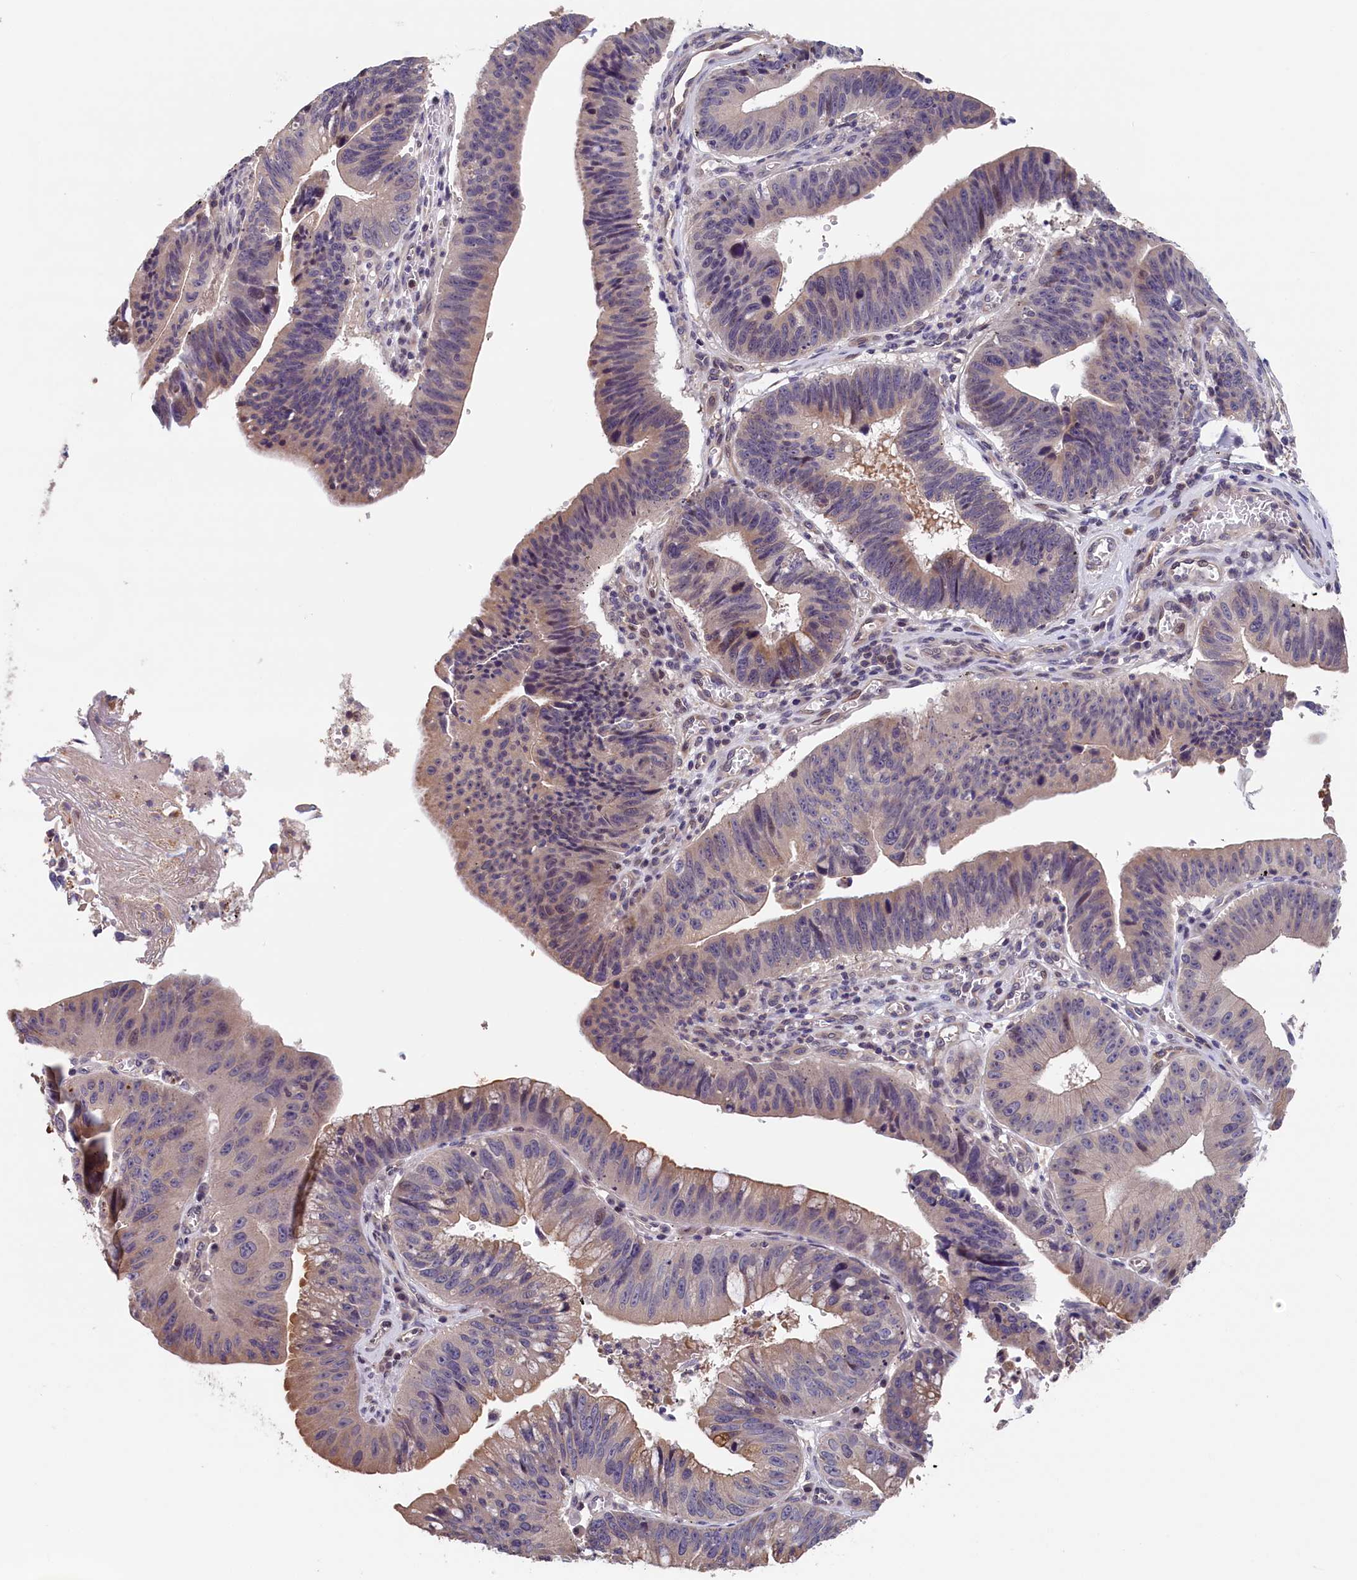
{"staining": {"intensity": "weak", "quantity": "25%-75%", "location": "cytoplasmic/membranous"}, "tissue": "stomach cancer", "cell_type": "Tumor cells", "image_type": "cancer", "snomed": [{"axis": "morphology", "description": "Adenocarcinoma, NOS"}, {"axis": "topography", "description": "Stomach"}], "caption": "Human adenocarcinoma (stomach) stained for a protein (brown) reveals weak cytoplasmic/membranous positive positivity in approximately 25%-75% of tumor cells.", "gene": "TMEM116", "patient": {"sex": "male", "age": 59}}